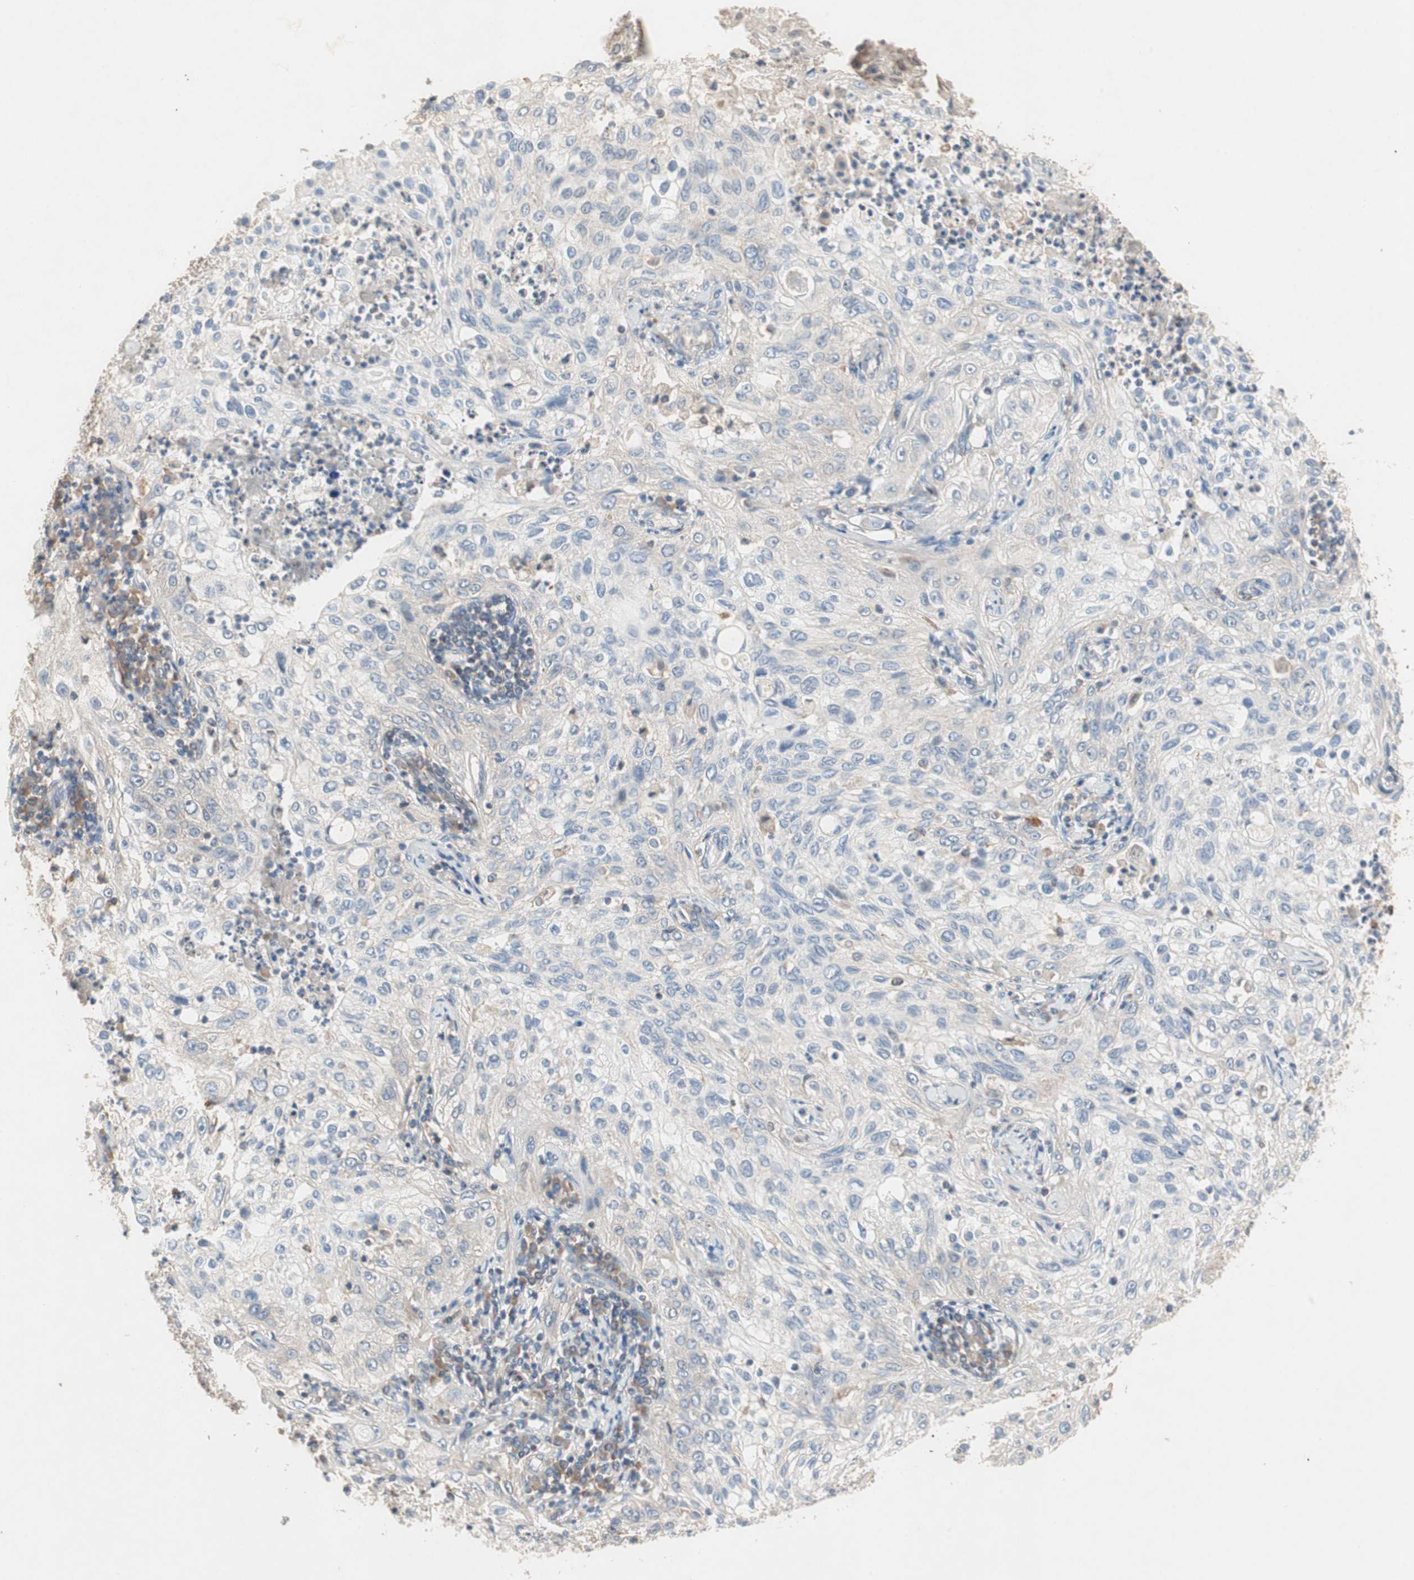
{"staining": {"intensity": "moderate", "quantity": "25%-75%", "location": "cytoplasmic/membranous"}, "tissue": "lung cancer", "cell_type": "Tumor cells", "image_type": "cancer", "snomed": [{"axis": "morphology", "description": "Inflammation, NOS"}, {"axis": "morphology", "description": "Squamous cell carcinoma, NOS"}, {"axis": "topography", "description": "Lymph node"}, {"axis": "topography", "description": "Soft tissue"}, {"axis": "topography", "description": "Lung"}], "caption": "A brown stain highlights moderate cytoplasmic/membranous positivity of a protein in lung cancer (squamous cell carcinoma) tumor cells.", "gene": "GART", "patient": {"sex": "male", "age": 66}}